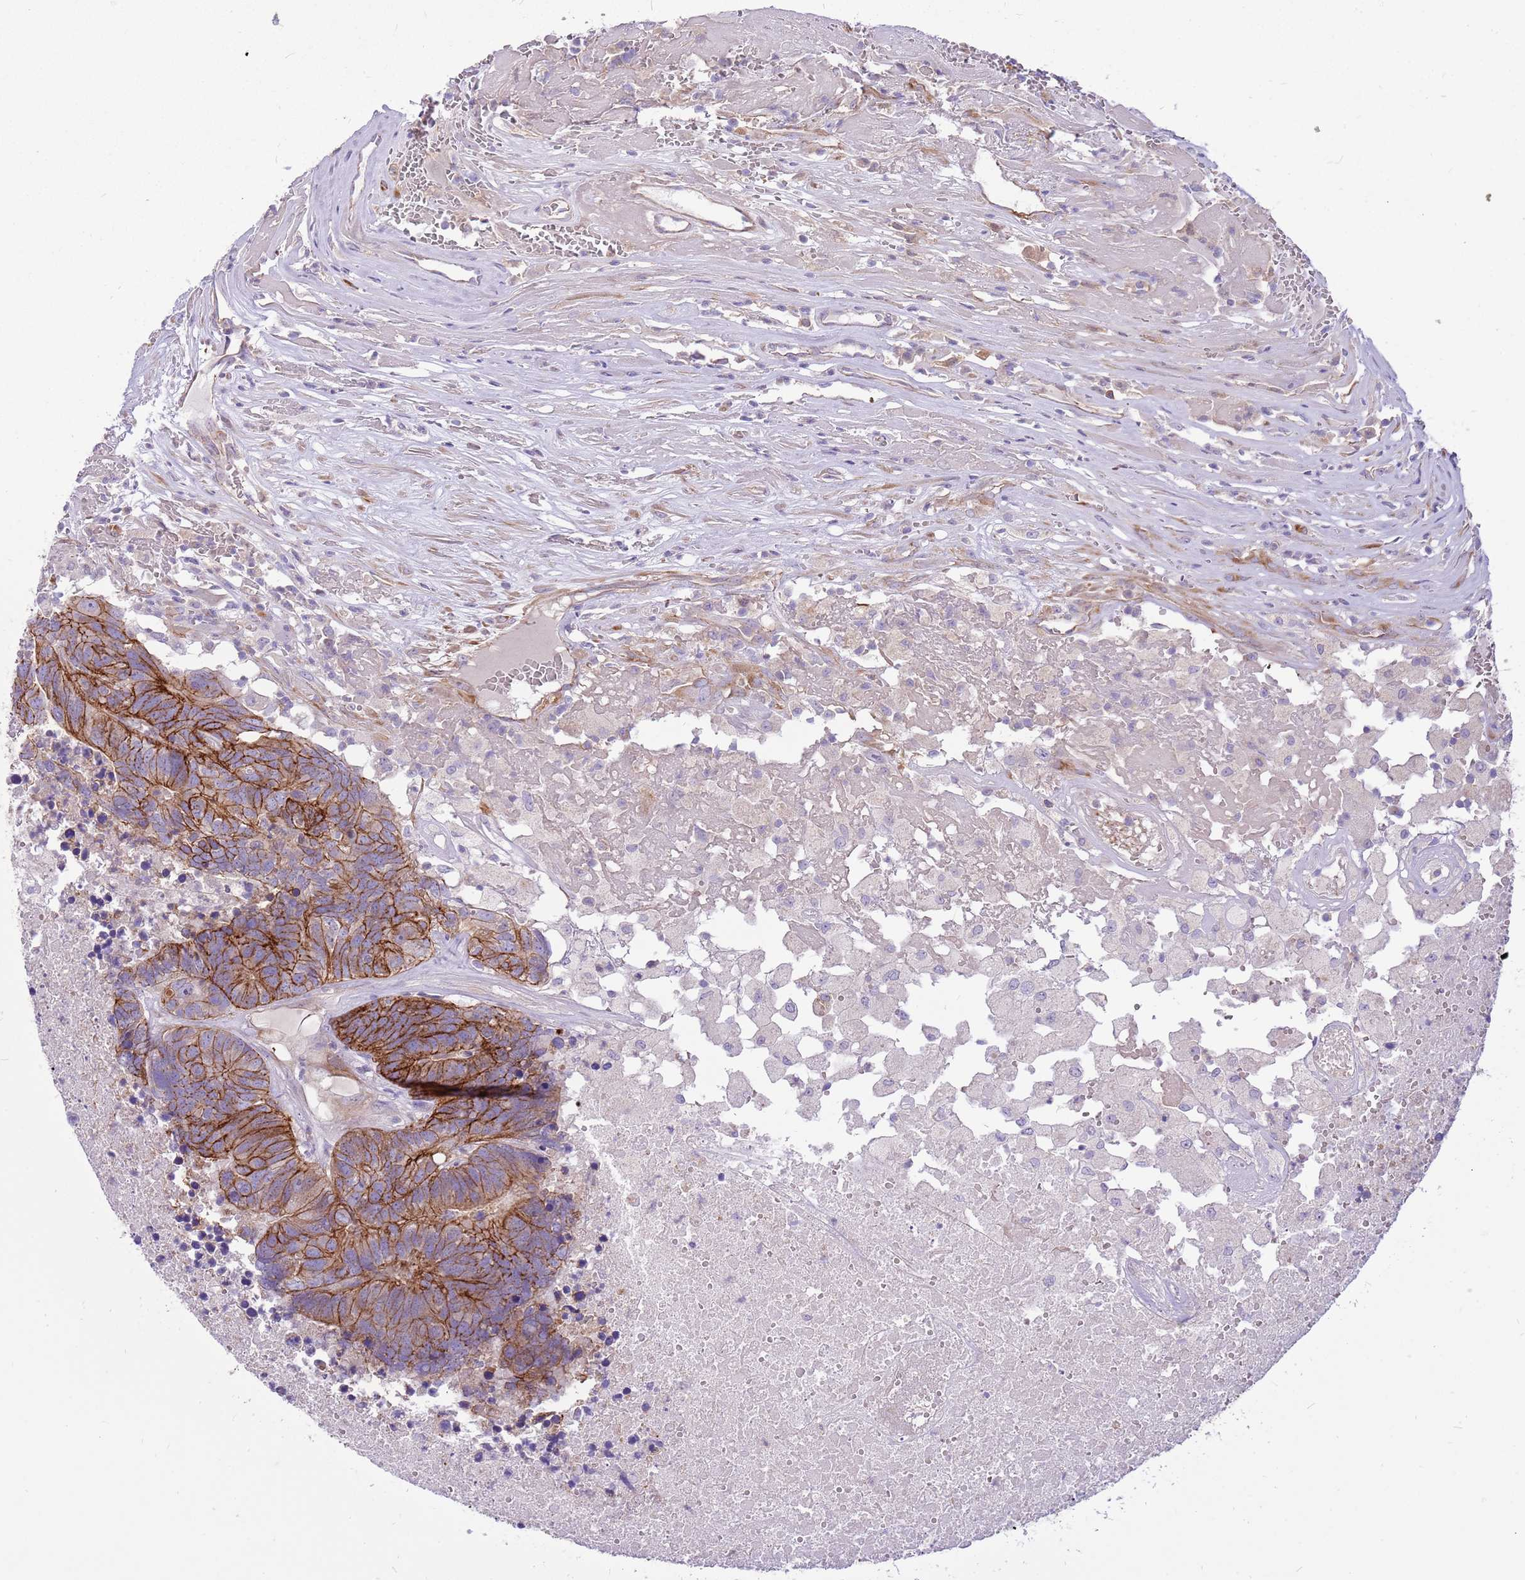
{"staining": {"intensity": "strong", "quantity": "25%-75%", "location": "cytoplasmic/membranous"}, "tissue": "colorectal cancer", "cell_type": "Tumor cells", "image_type": "cancer", "snomed": [{"axis": "morphology", "description": "Adenocarcinoma, NOS"}, {"axis": "topography", "description": "Colon"}], "caption": "IHC image of colorectal cancer (adenocarcinoma) stained for a protein (brown), which shows high levels of strong cytoplasmic/membranous staining in approximately 25%-75% of tumor cells.", "gene": "WDR90", "patient": {"sex": "female", "age": 48}}